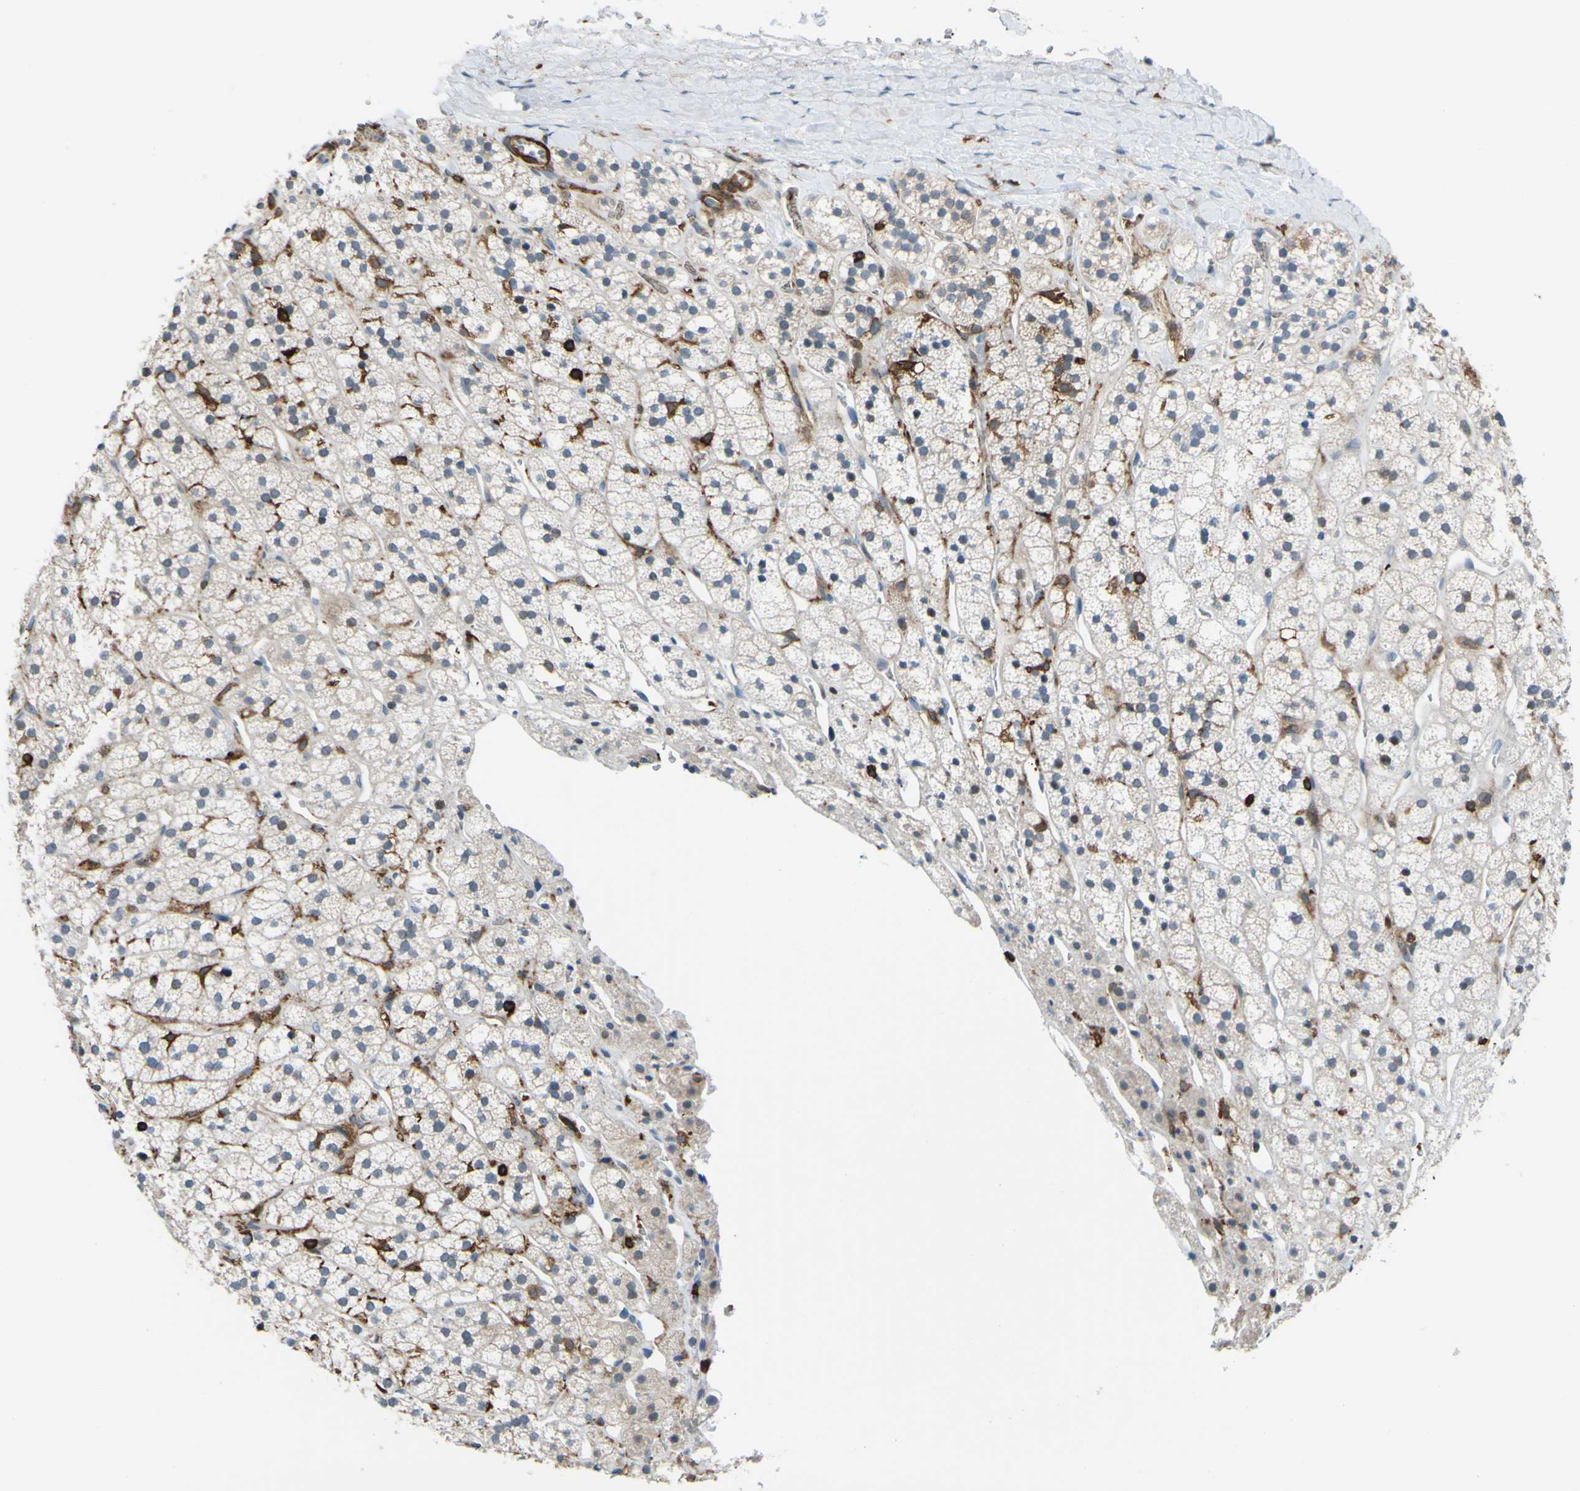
{"staining": {"intensity": "weak", "quantity": "<25%", "location": "cytoplasmic/membranous"}, "tissue": "adrenal gland", "cell_type": "Glandular cells", "image_type": "normal", "snomed": [{"axis": "morphology", "description": "Normal tissue, NOS"}, {"axis": "topography", "description": "Adrenal gland"}], "caption": "Immunohistochemical staining of normal adrenal gland exhibits no significant positivity in glandular cells.", "gene": "PCDHB5", "patient": {"sex": "male", "age": 56}}